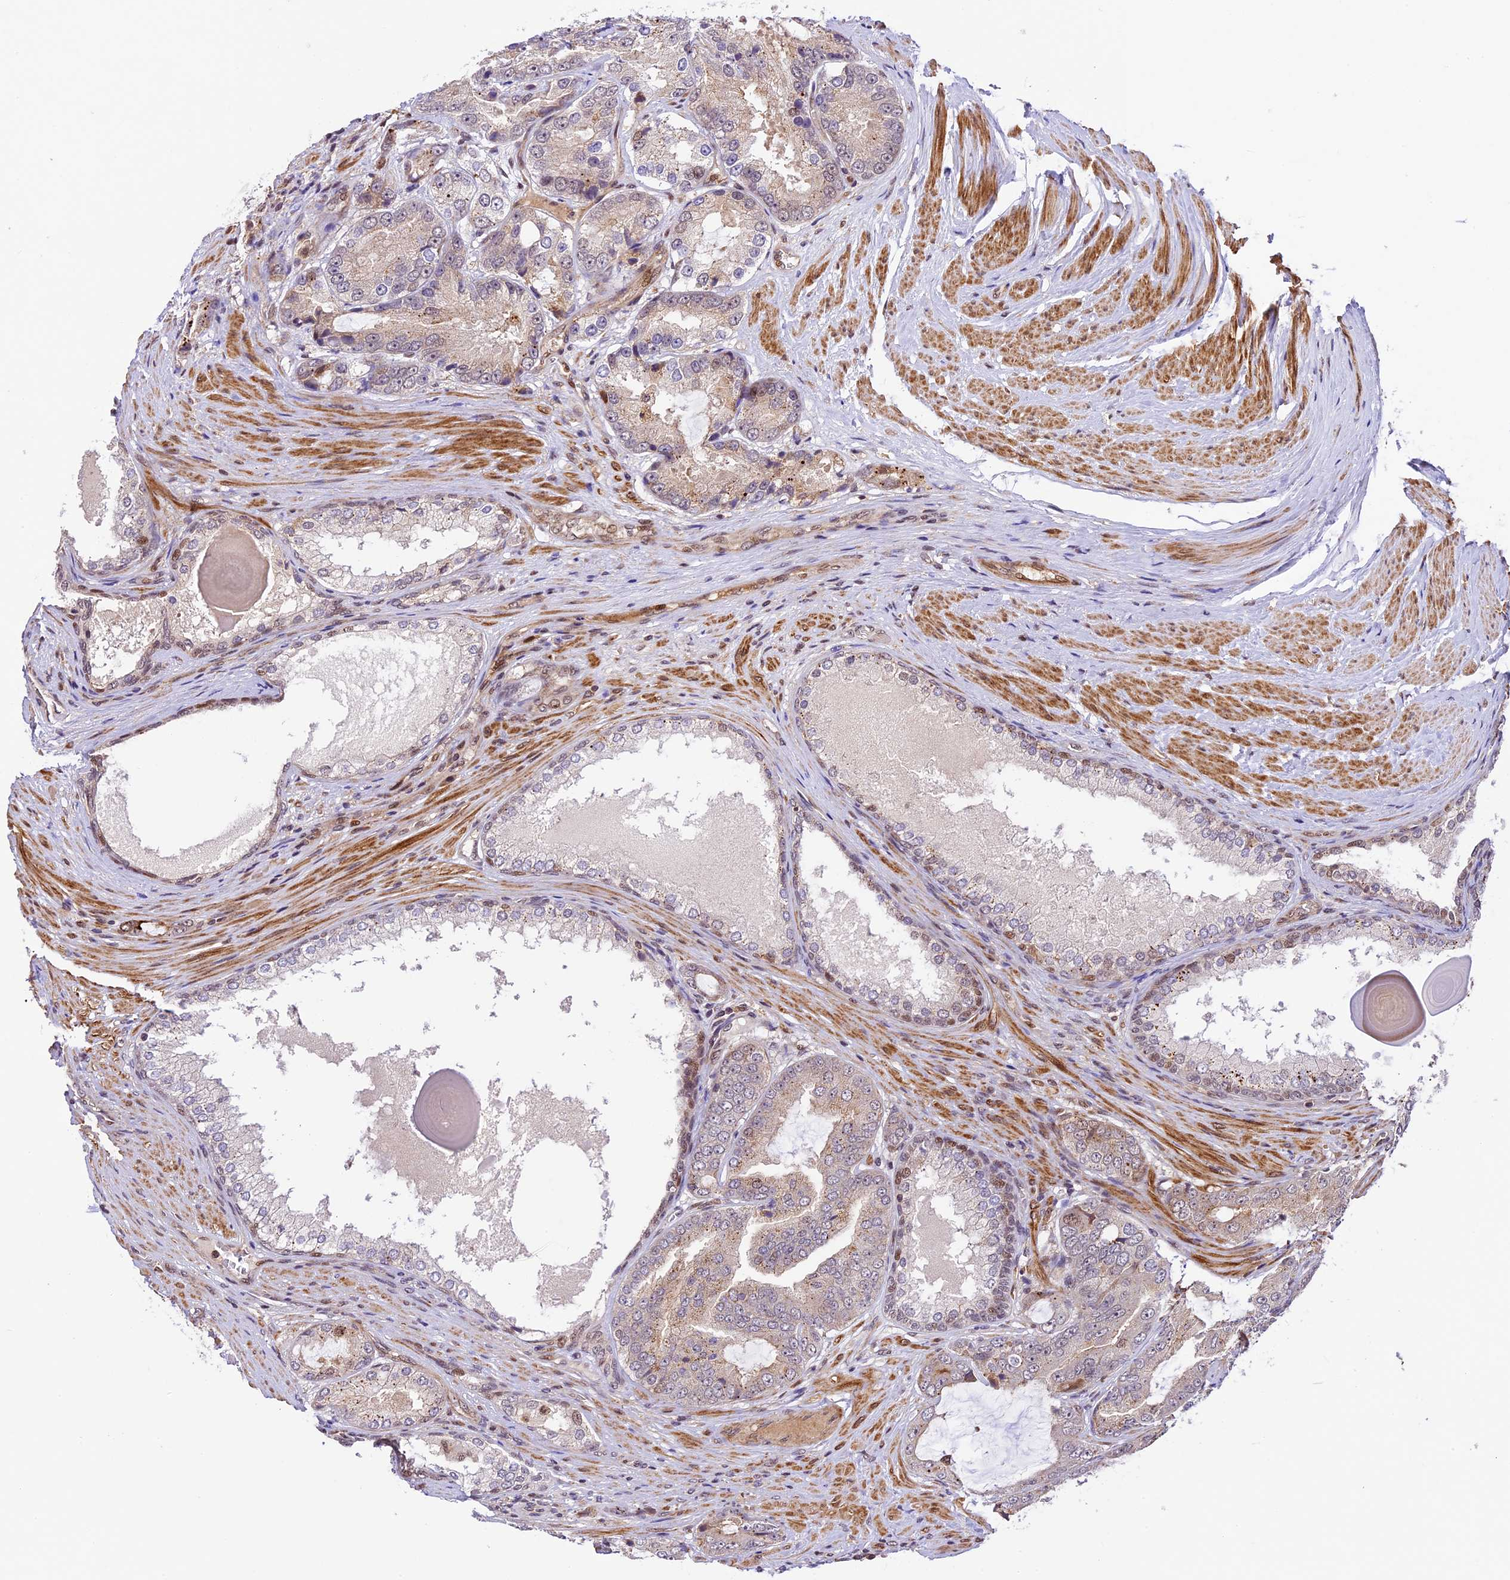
{"staining": {"intensity": "weak", "quantity": "<25%", "location": "cytoplasmic/membranous"}, "tissue": "prostate cancer", "cell_type": "Tumor cells", "image_type": "cancer", "snomed": [{"axis": "morphology", "description": "Adenocarcinoma, High grade"}, {"axis": "topography", "description": "Prostate"}], "caption": "Tumor cells show no significant positivity in prostate high-grade adenocarcinoma.", "gene": "DHX38", "patient": {"sex": "male", "age": 60}}